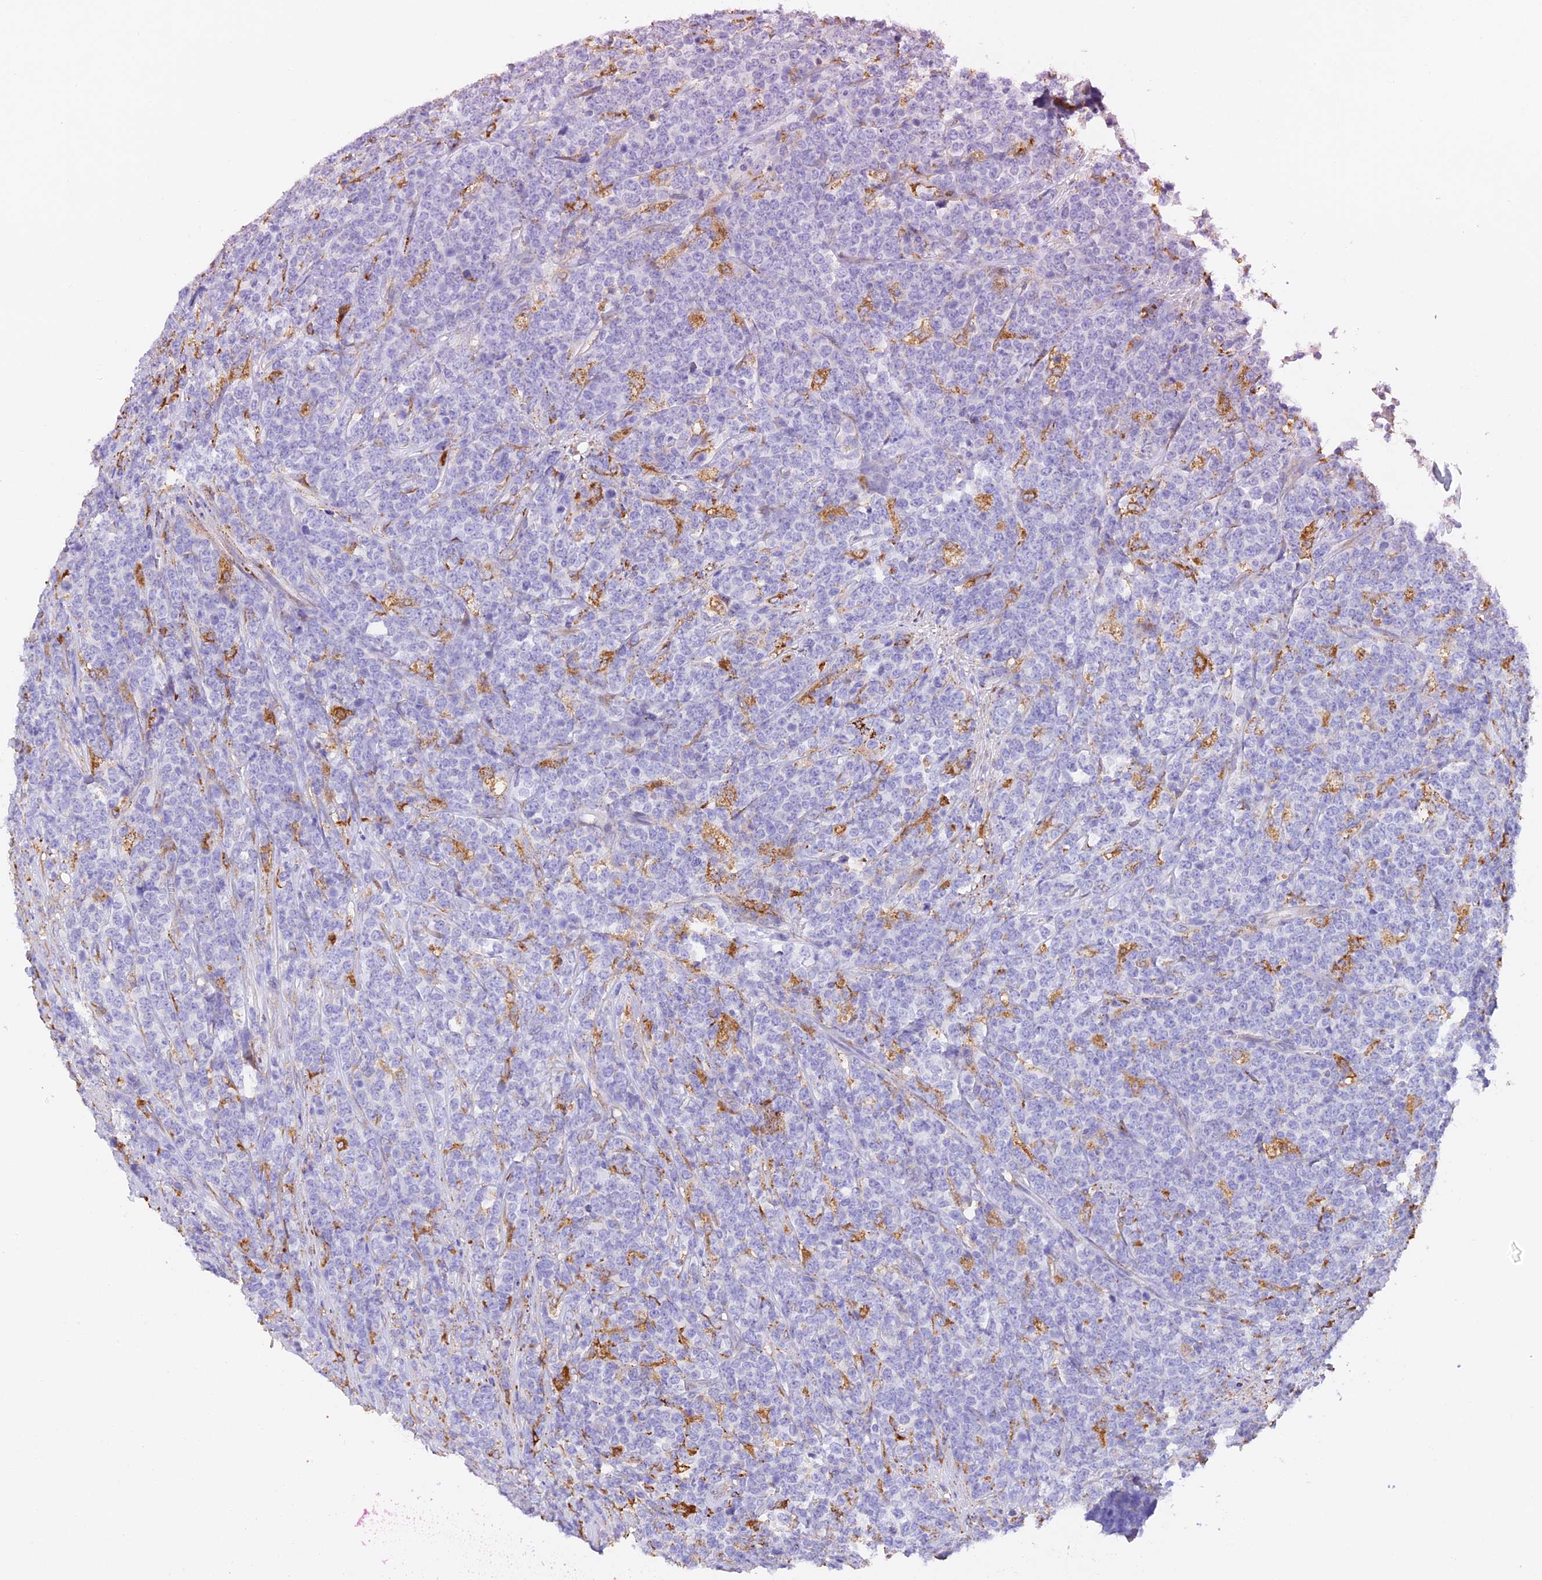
{"staining": {"intensity": "negative", "quantity": "none", "location": "none"}, "tissue": "lymphoma", "cell_type": "Tumor cells", "image_type": "cancer", "snomed": [{"axis": "morphology", "description": "Malignant lymphoma, non-Hodgkin's type, High grade"}, {"axis": "topography", "description": "Small intestine"}], "caption": "The histopathology image demonstrates no significant staining in tumor cells of high-grade malignant lymphoma, non-Hodgkin's type.", "gene": "VKORC1", "patient": {"sex": "male", "age": 8}}